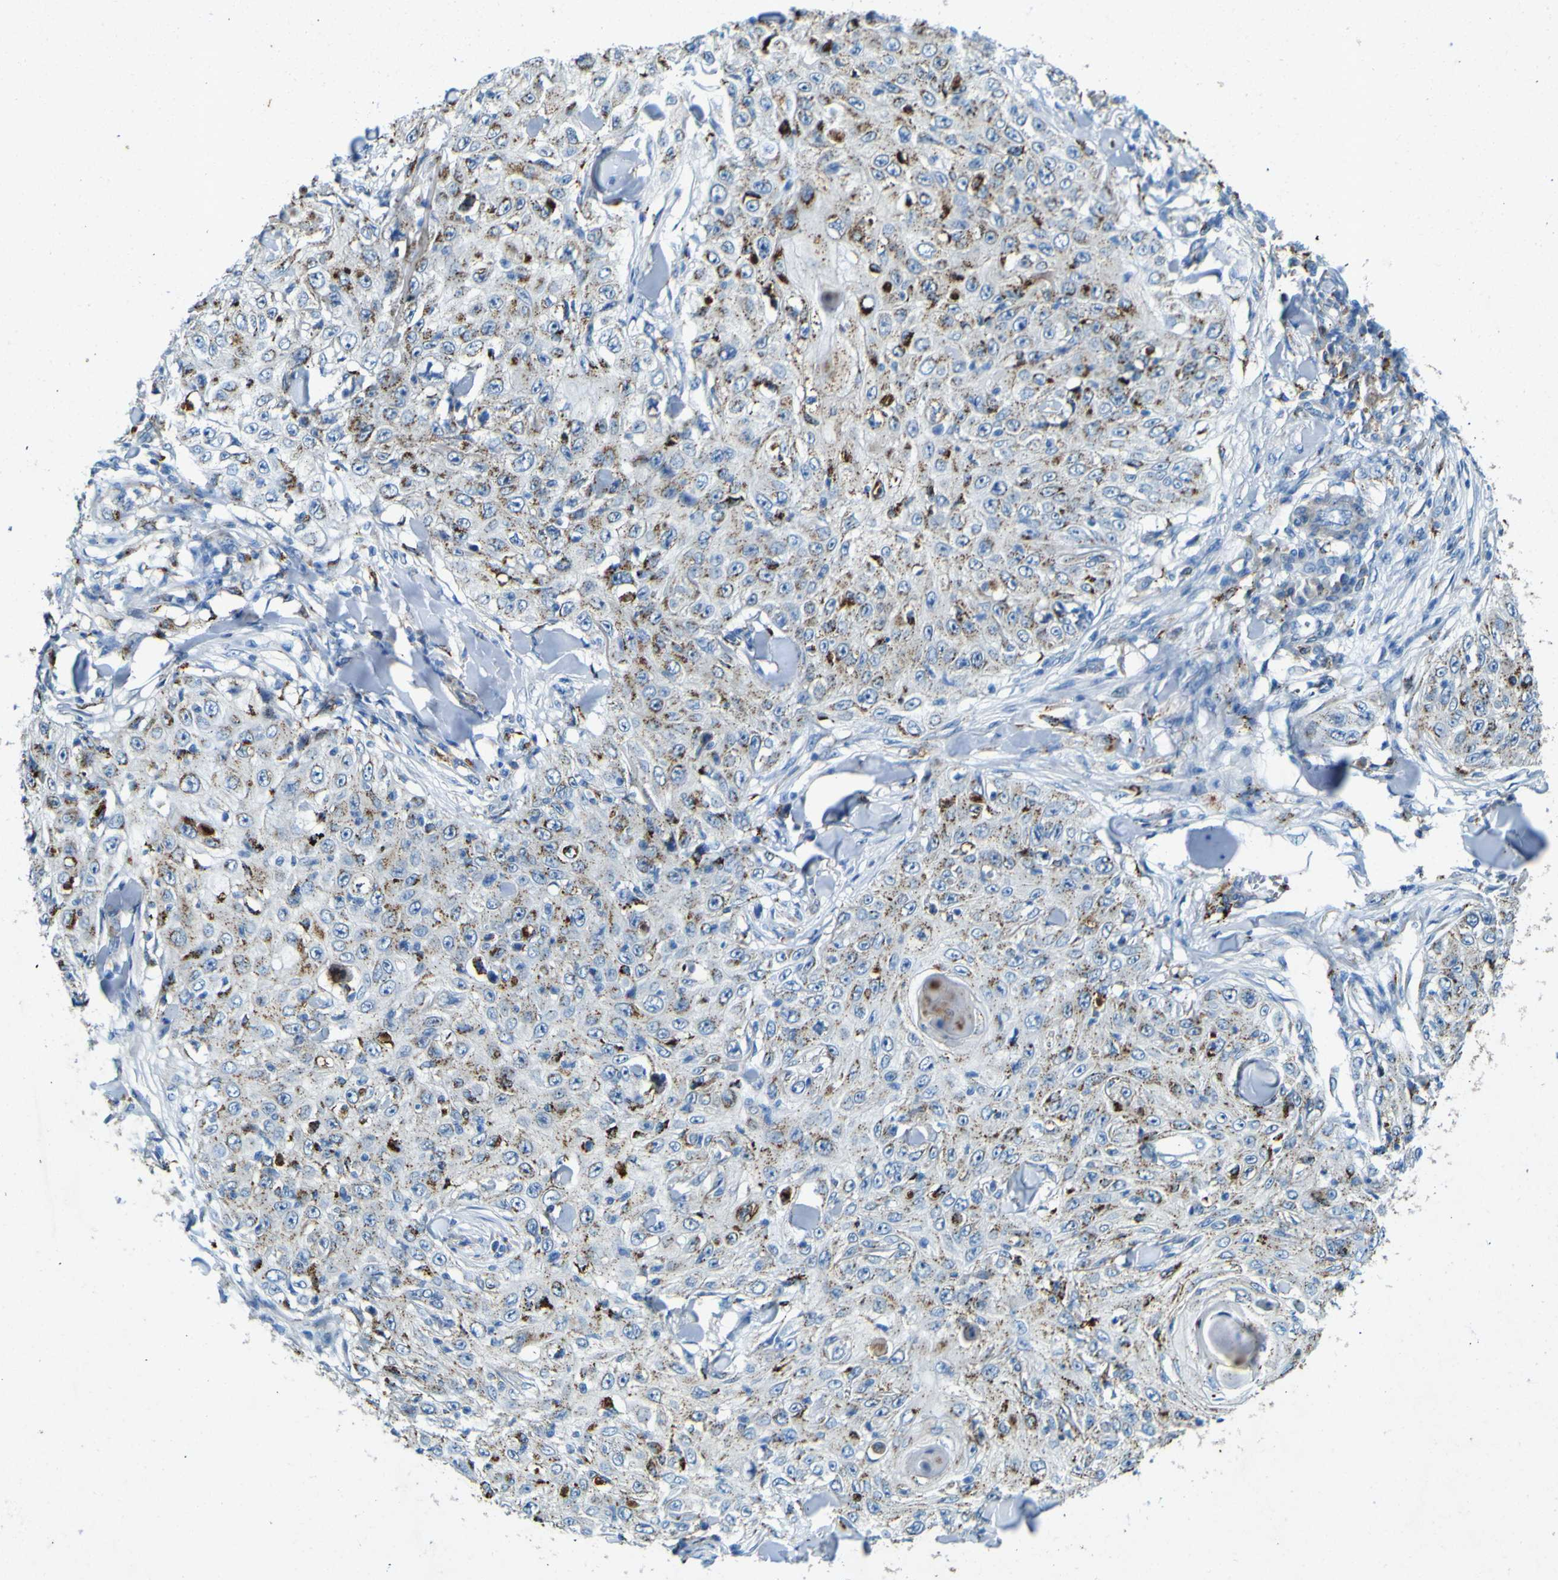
{"staining": {"intensity": "moderate", "quantity": ">75%", "location": "cytoplasmic/membranous"}, "tissue": "skin cancer", "cell_type": "Tumor cells", "image_type": "cancer", "snomed": [{"axis": "morphology", "description": "Squamous cell carcinoma, NOS"}, {"axis": "topography", "description": "Skin"}], "caption": "The histopathology image shows a brown stain indicating the presence of a protein in the cytoplasmic/membranous of tumor cells in skin cancer.", "gene": "PDE9A", "patient": {"sex": "male", "age": 86}}